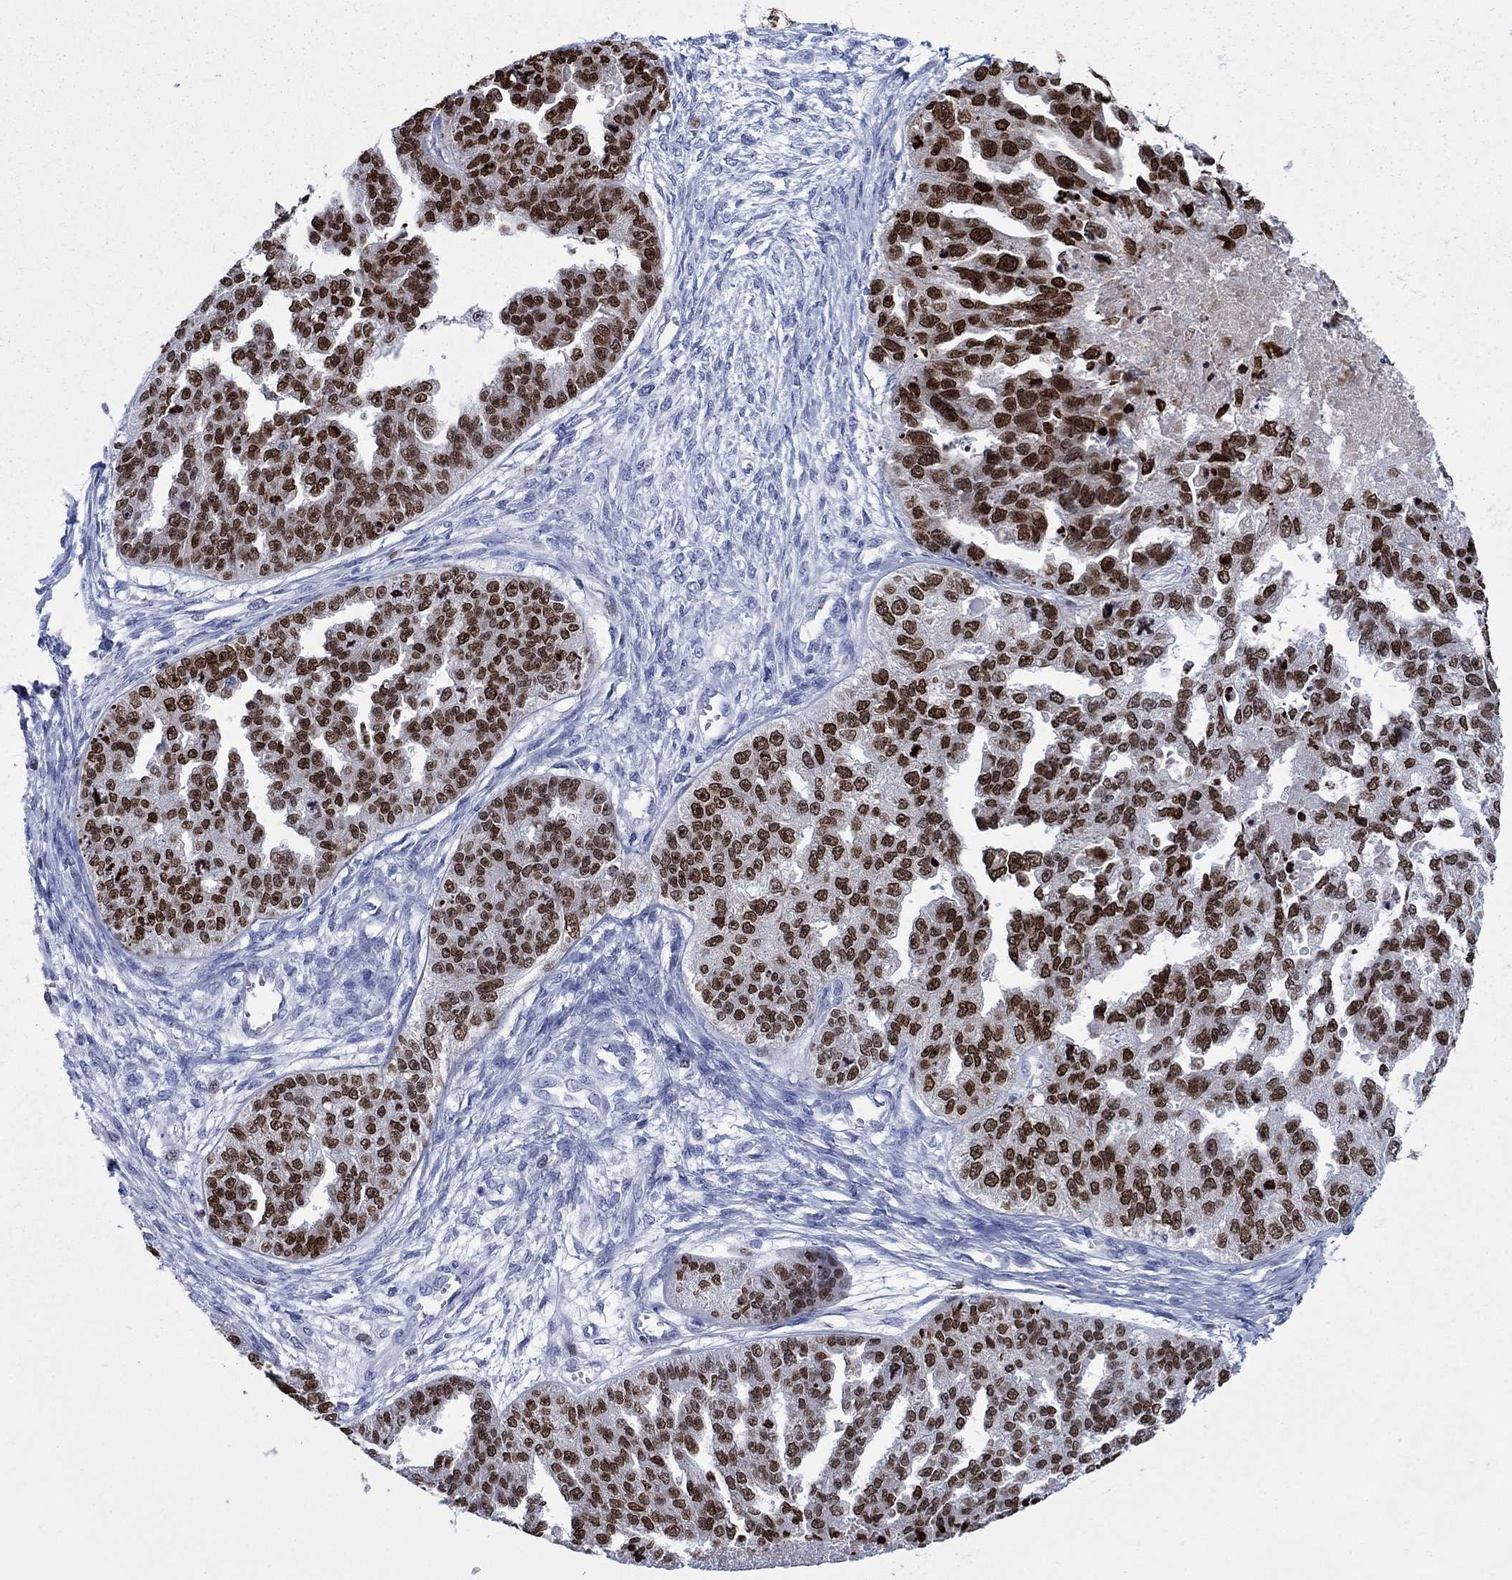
{"staining": {"intensity": "strong", "quantity": "25%-75%", "location": "nuclear"}, "tissue": "ovarian cancer", "cell_type": "Tumor cells", "image_type": "cancer", "snomed": [{"axis": "morphology", "description": "Cystadenocarcinoma, serous, NOS"}, {"axis": "topography", "description": "Ovary"}], "caption": "Protein analysis of ovarian serous cystadenocarcinoma tissue reveals strong nuclear positivity in approximately 25%-75% of tumor cells.", "gene": "HMGA1", "patient": {"sex": "female", "age": 58}}